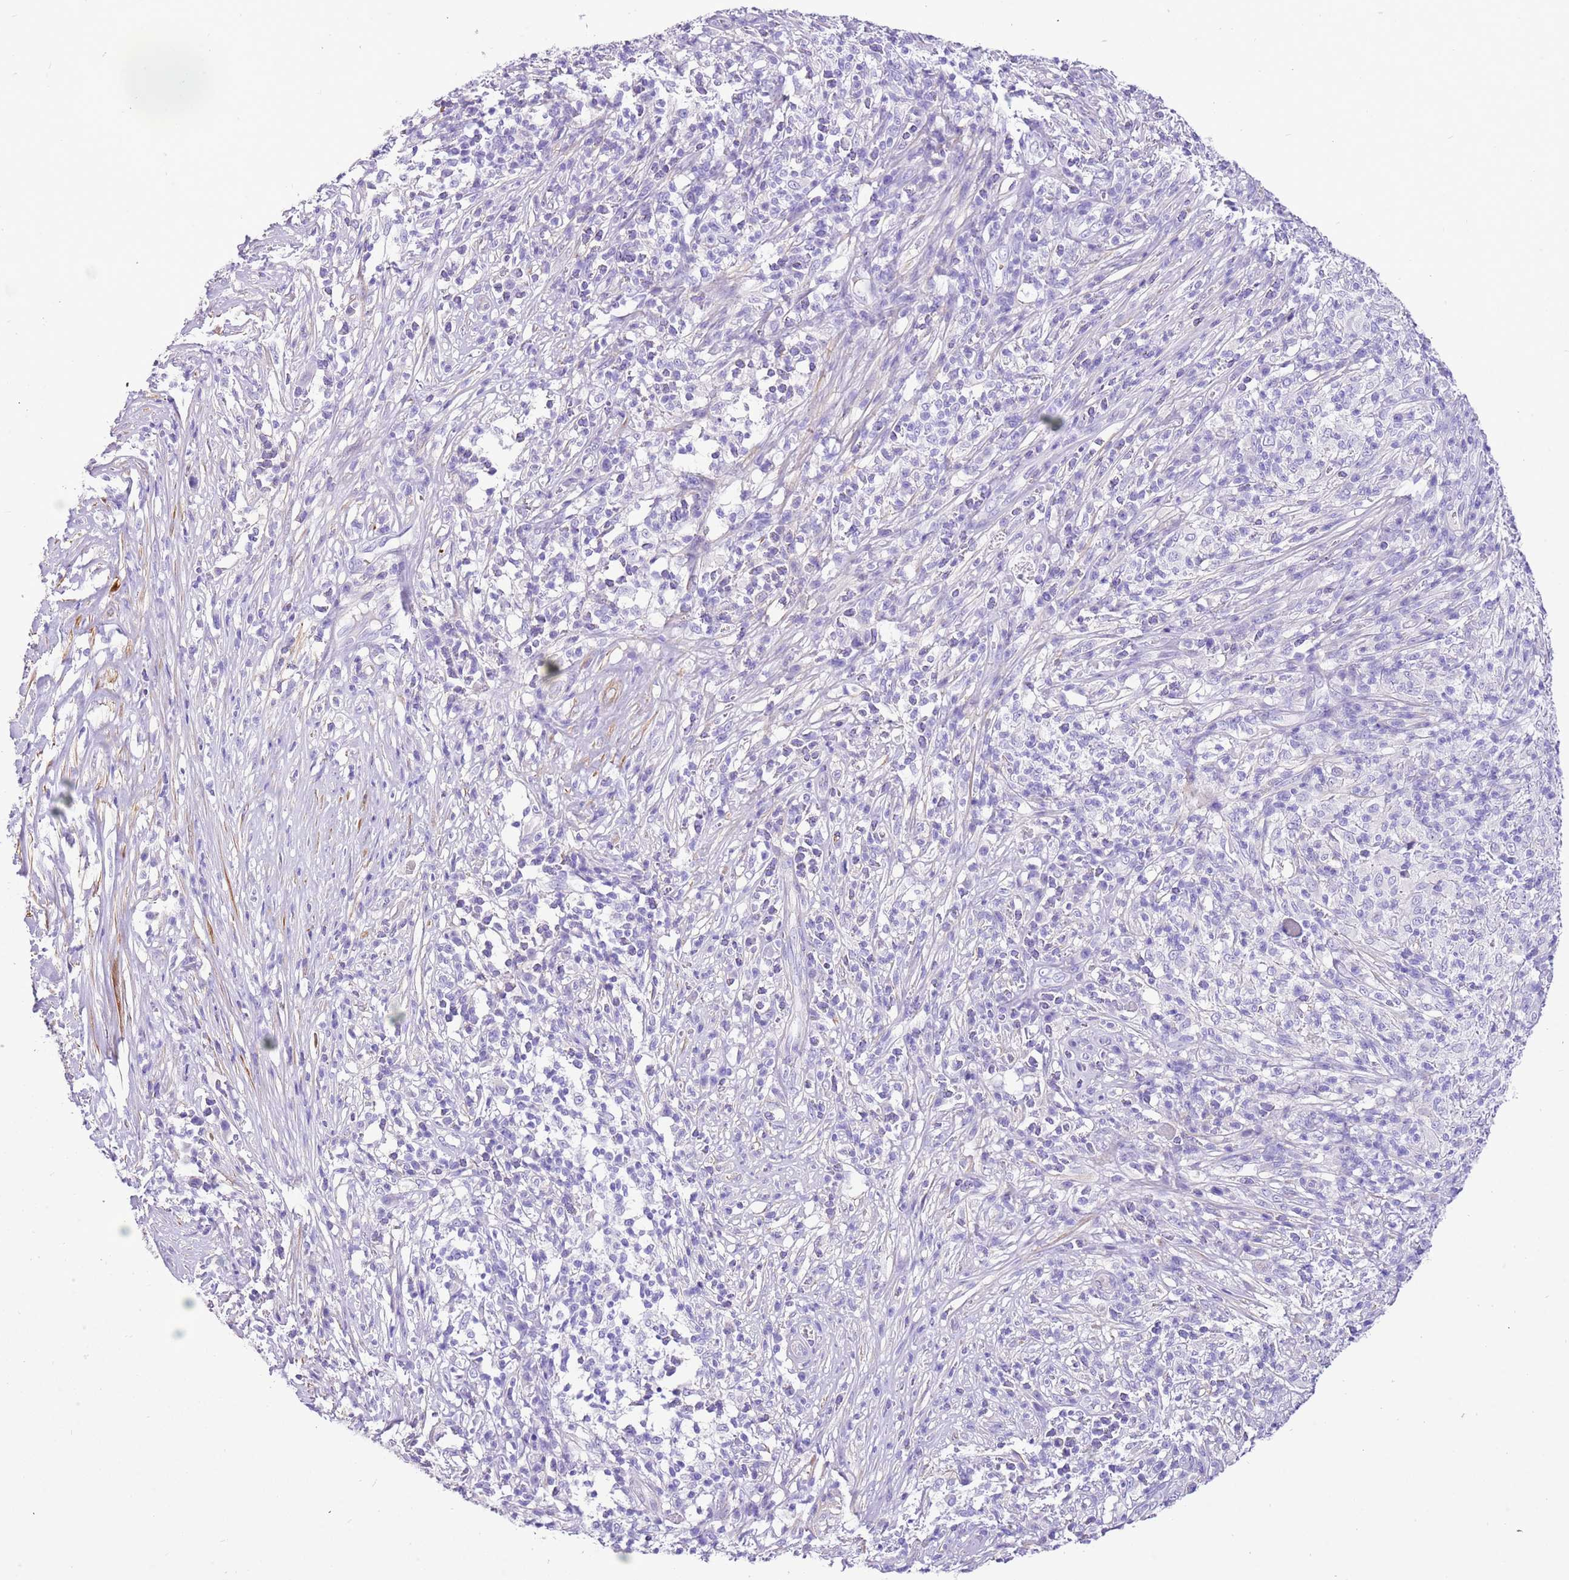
{"staining": {"intensity": "negative", "quantity": "none", "location": "none"}, "tissue": "melanoma", "cell_type": "Tumor cells", "image_type": "cancer", "snomed": [{"axis": "morphology", "description": "Malignant melanoma, NOS"}, {"axis": "topography", "description": "Skin"}], "caption": "The IHC histopathology image has no significant positivity in tumor cells of malignant melanoma tissue. The staining is performed using DAB (3,3'-diaminobenzidine) brown chromogen with nuclei counter-stained in using hematoxylin.", "gene": "KBTBD3", "patient": {"sex": "male", "age": 66}}